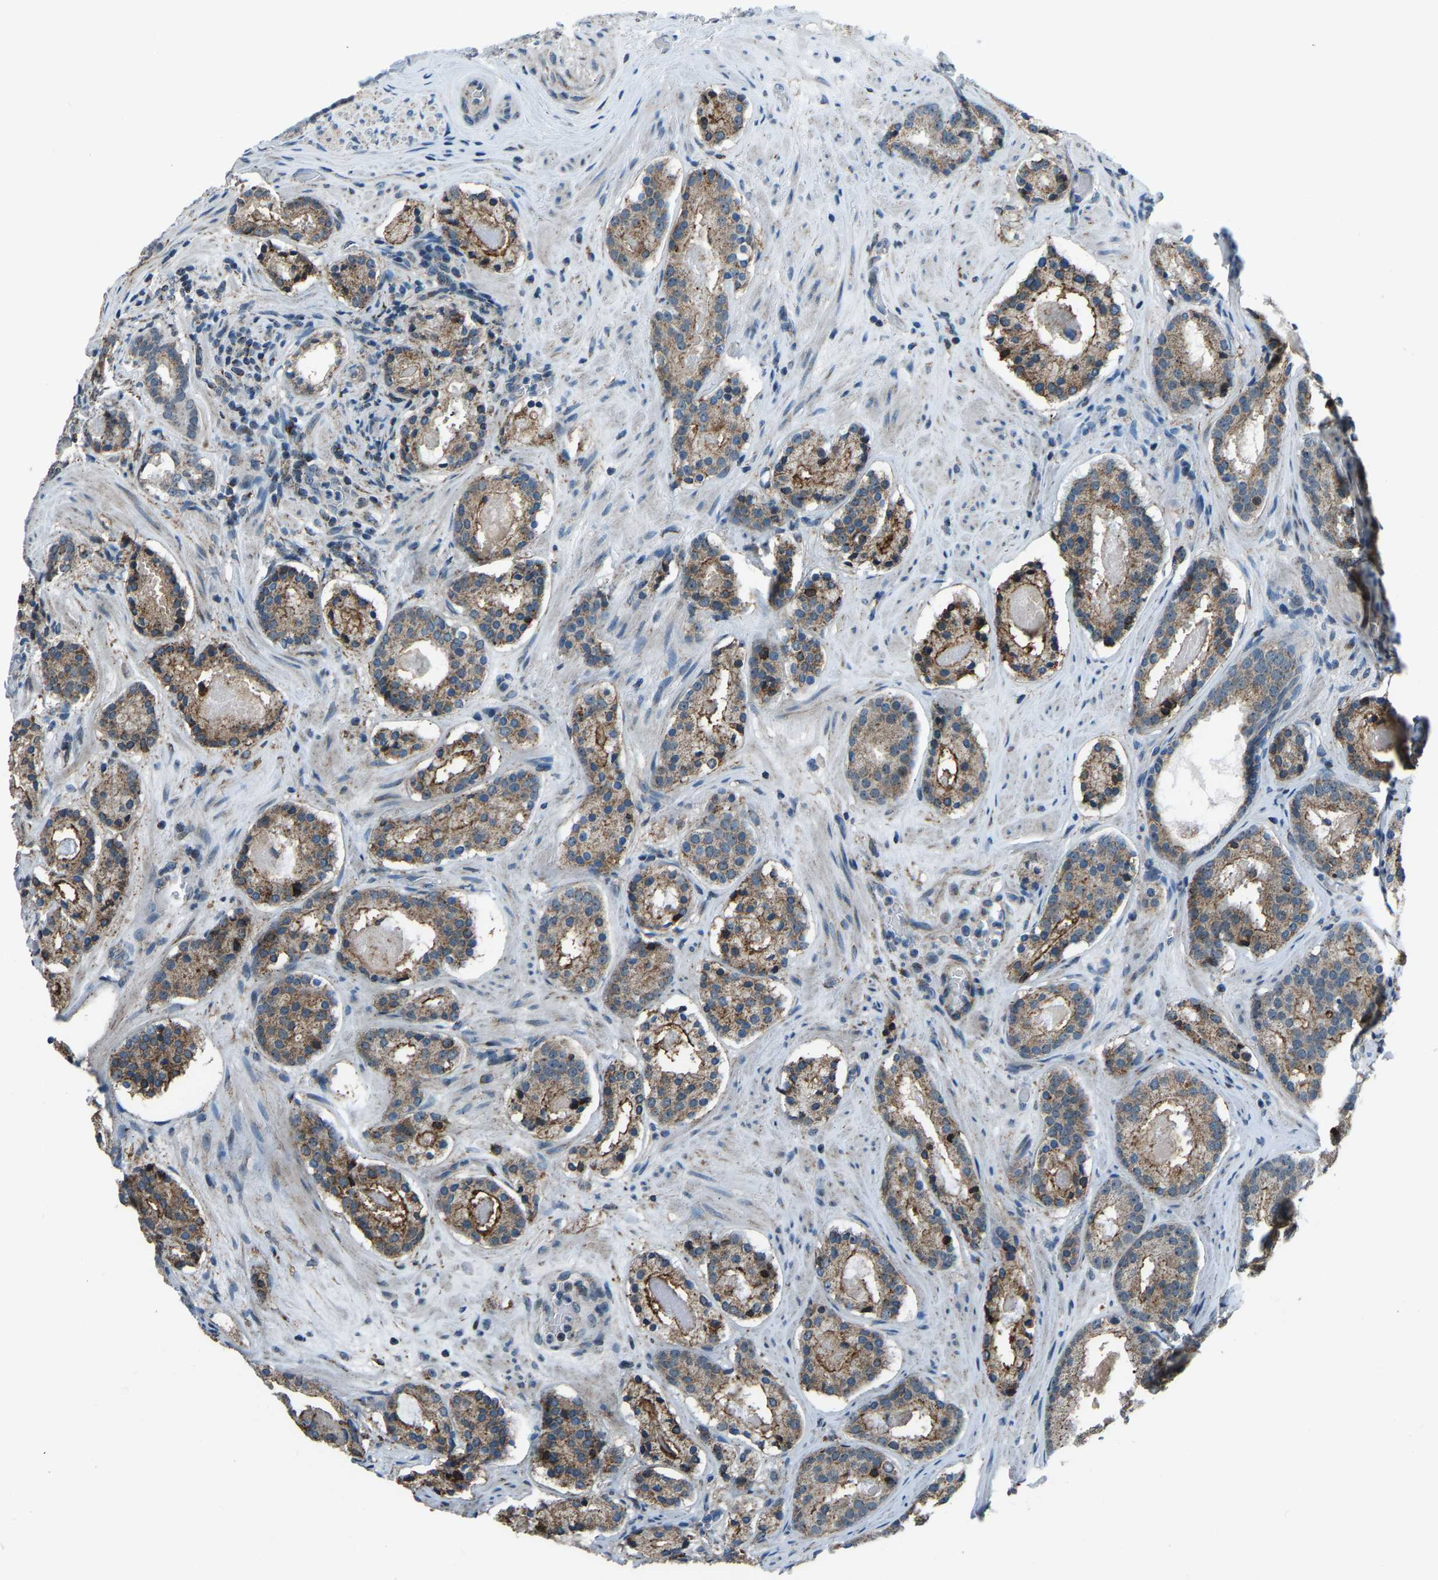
{"staining": {"intensity": "moderate", "quantity": ">75%", "location": "cytoplasmic/membranous"}, "tissue": "prostate cancer", "cell_type": "Tumor cells", "image_type": "cancer", "snomed": [{"axis": "morphology", "description": "Adenocarcinoma, Low grade"}, {"axis": "topography", "description": "Prostate"}], "caption": "Prostate cancer tissue demonstrates moderate cytoplasmic/membranous expression in about >75% of tumor cells (Brightfield microscopy of DAB IHC at high magnification).", "gene": "RBM33", "patient": {"sex": "male", "age": 69}}